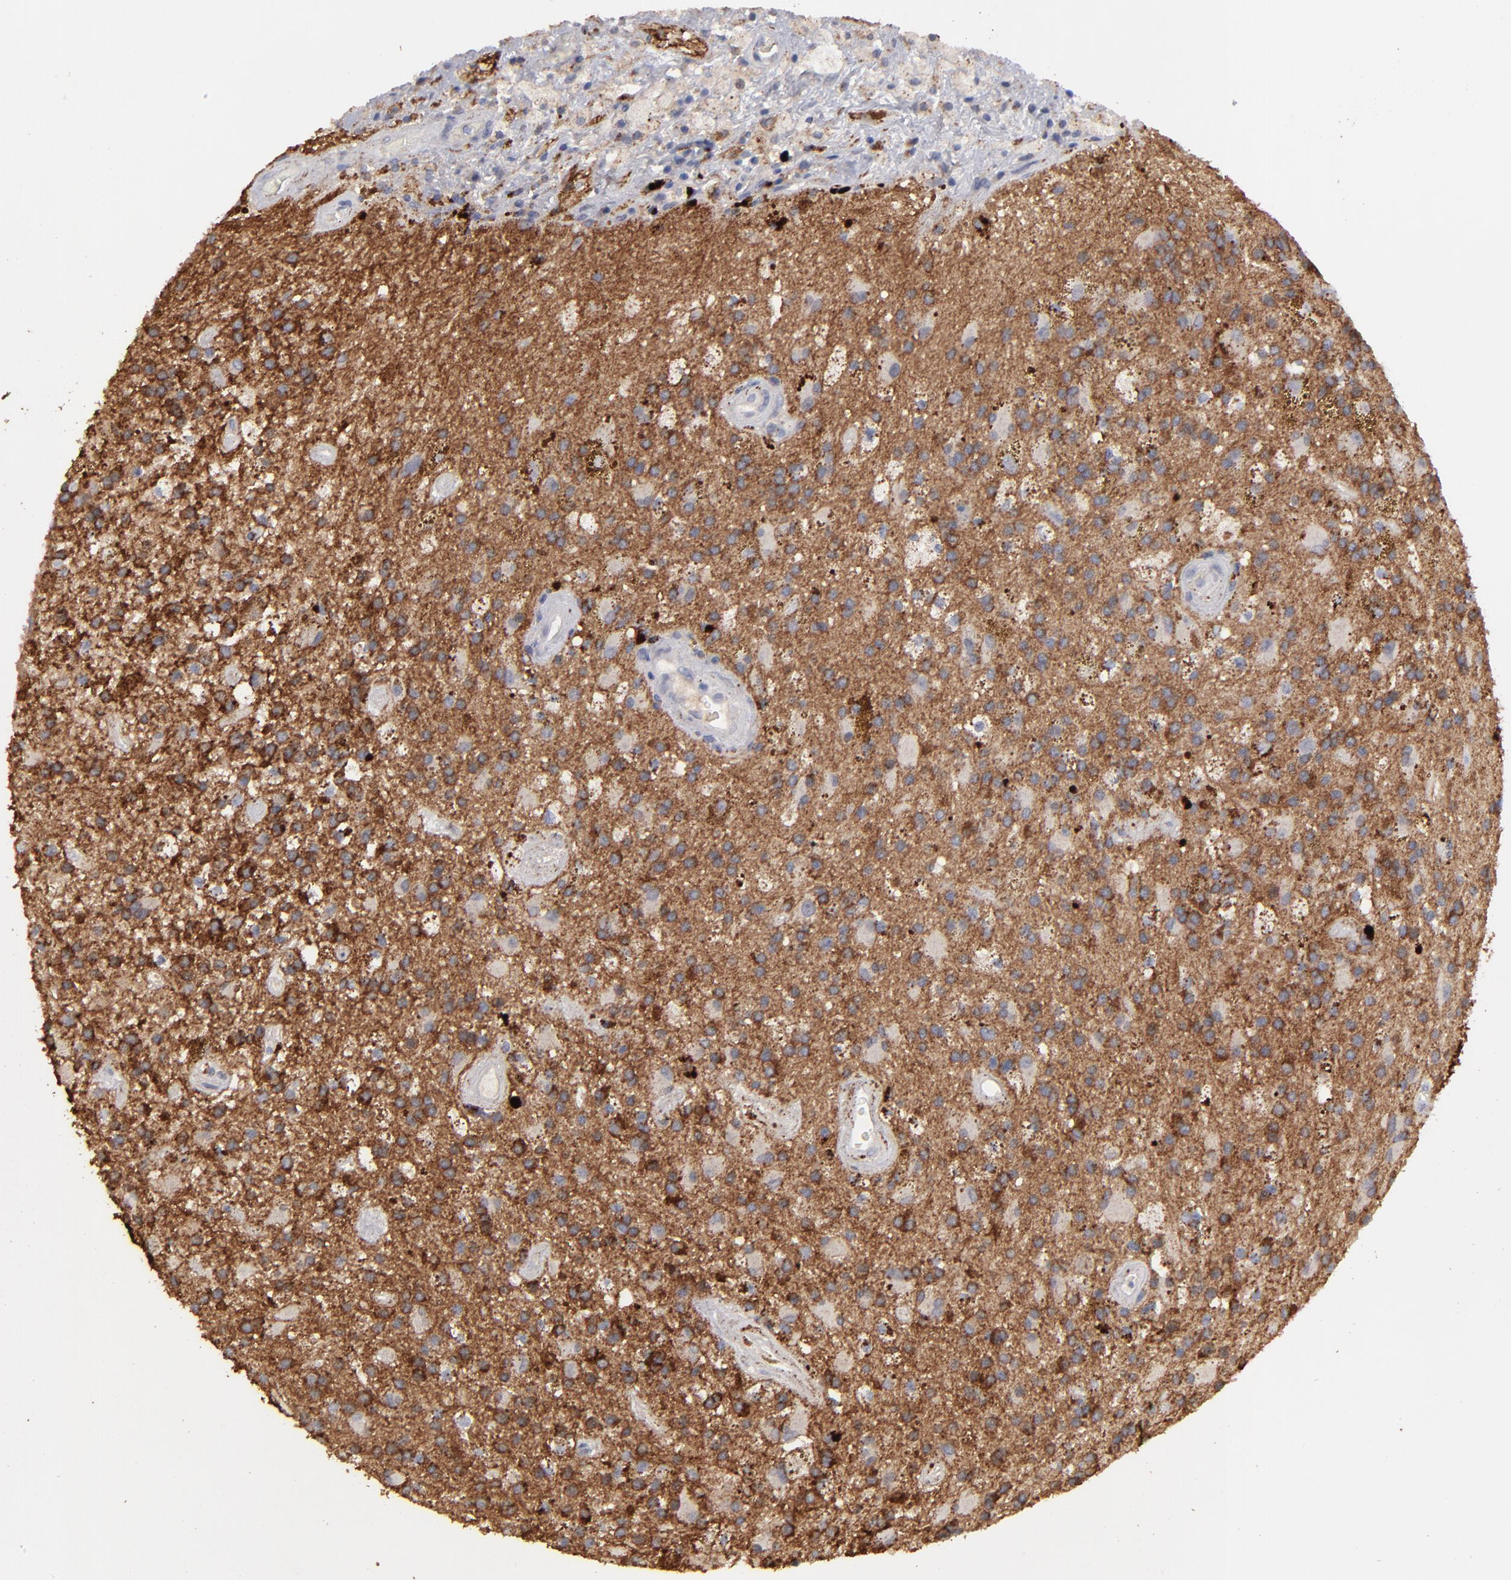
{"staining": {"intensity": "weak", "quantity": "25%-75%", "location": "cytoplasmic/membranous"}, "tissue": "glioma", "cell_type": "Tumor cells", "image_type": "cancer", "snomed": [{"axis": "morphology", "description": "Glioma, malignant, Low grade"}, {"axis": "topography", "description": "Brain"}], "caption": "Immunohistochemical staining of malignant glioma (low-grade) reveals low levels of weak cytoplasmic/membranous positivity in about 25%-75% of tumor cells.", "gene": "GPM6B", "patient": {"sex": "male", "age": 58}}